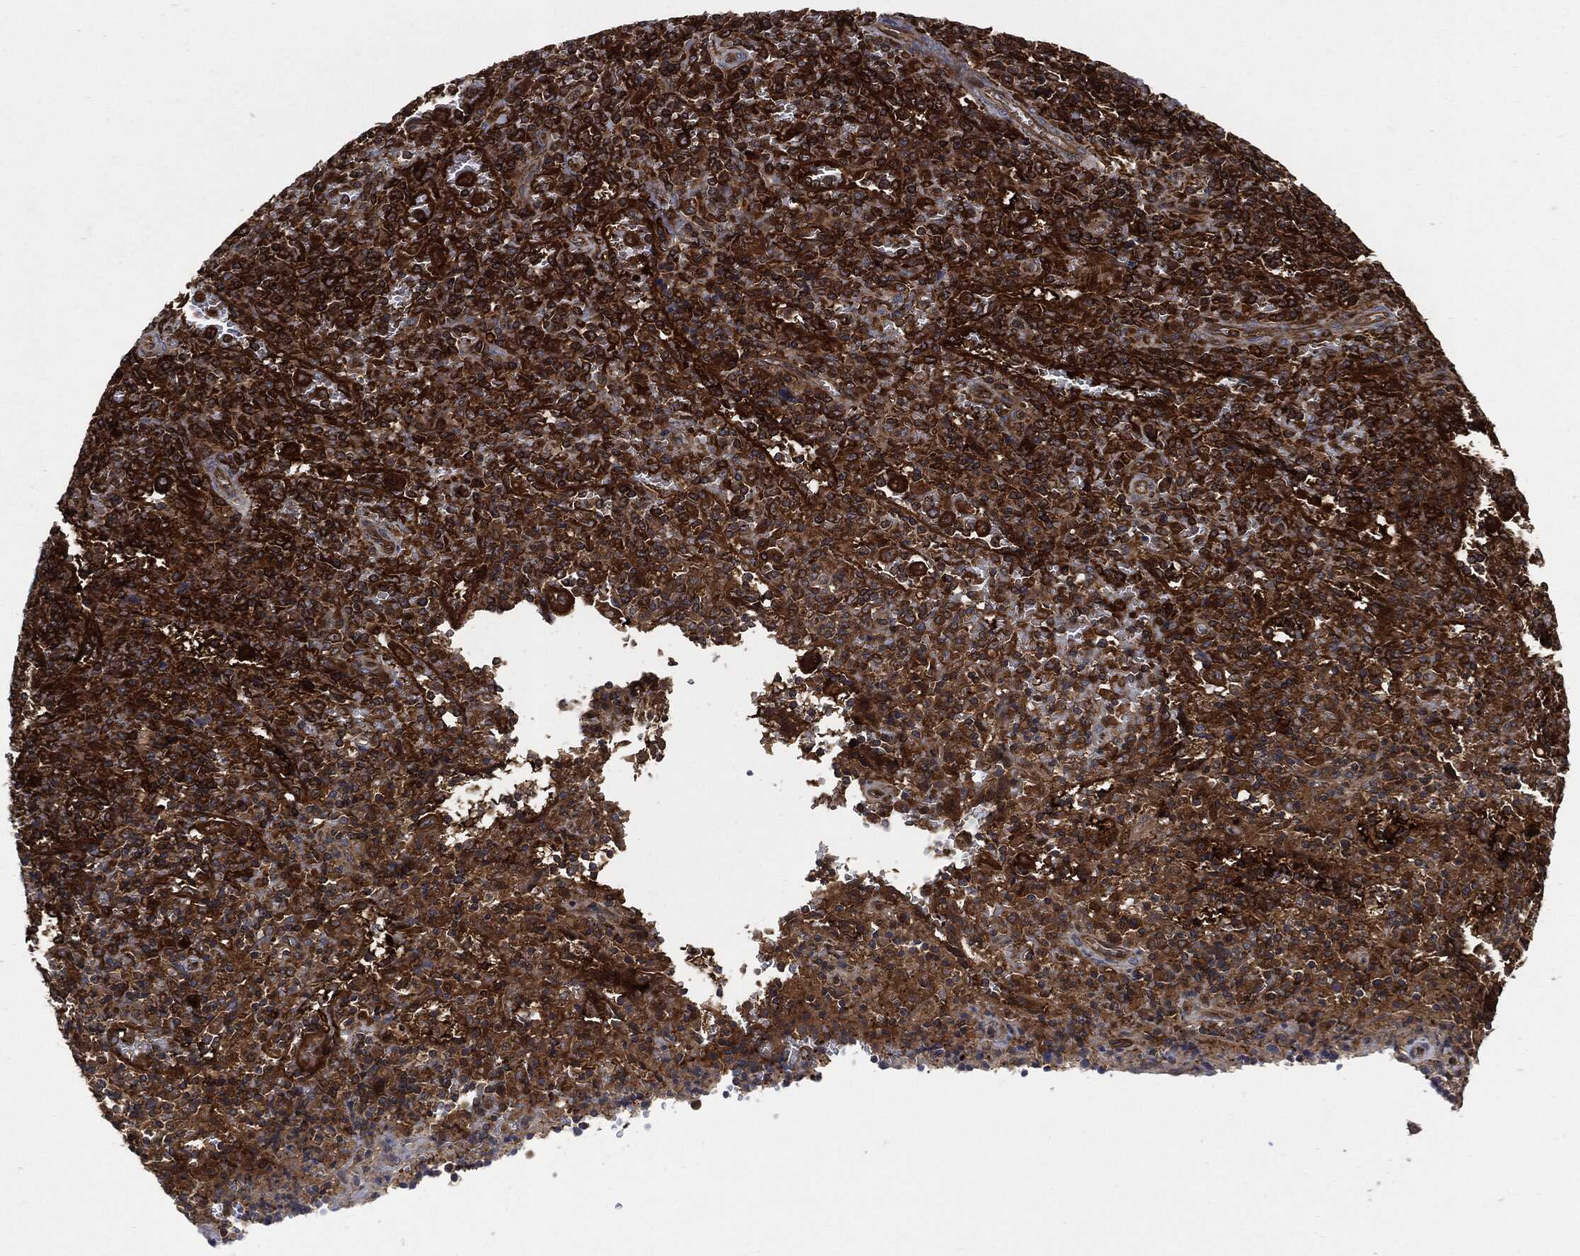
{"staining": {"intensity": "strong", "quantity": ">75%", "location": "cytoplasmic/membranous"}, "tissue": "lymphoma", "cell_type": "Tumor cells", "image_type": "cancer", "snomed": [{"axis": "morphology", "description": "Malignant lymphoma, non-Hodgkin's type, Low grade"}, {"axis": "topography", "description": "Spleen"}], "caption": "Protein expression analysis of malignant lymphoma, non-Hodgkin's type (low-grade) demonstrates strong cytoplasmic/membranous positivity in approximately >75% of tumor cells. (IHC, brightfield microscopy, high magnification).", "gene": "XPNPEP1", "patient": {"sex": "male", "age": 62}}